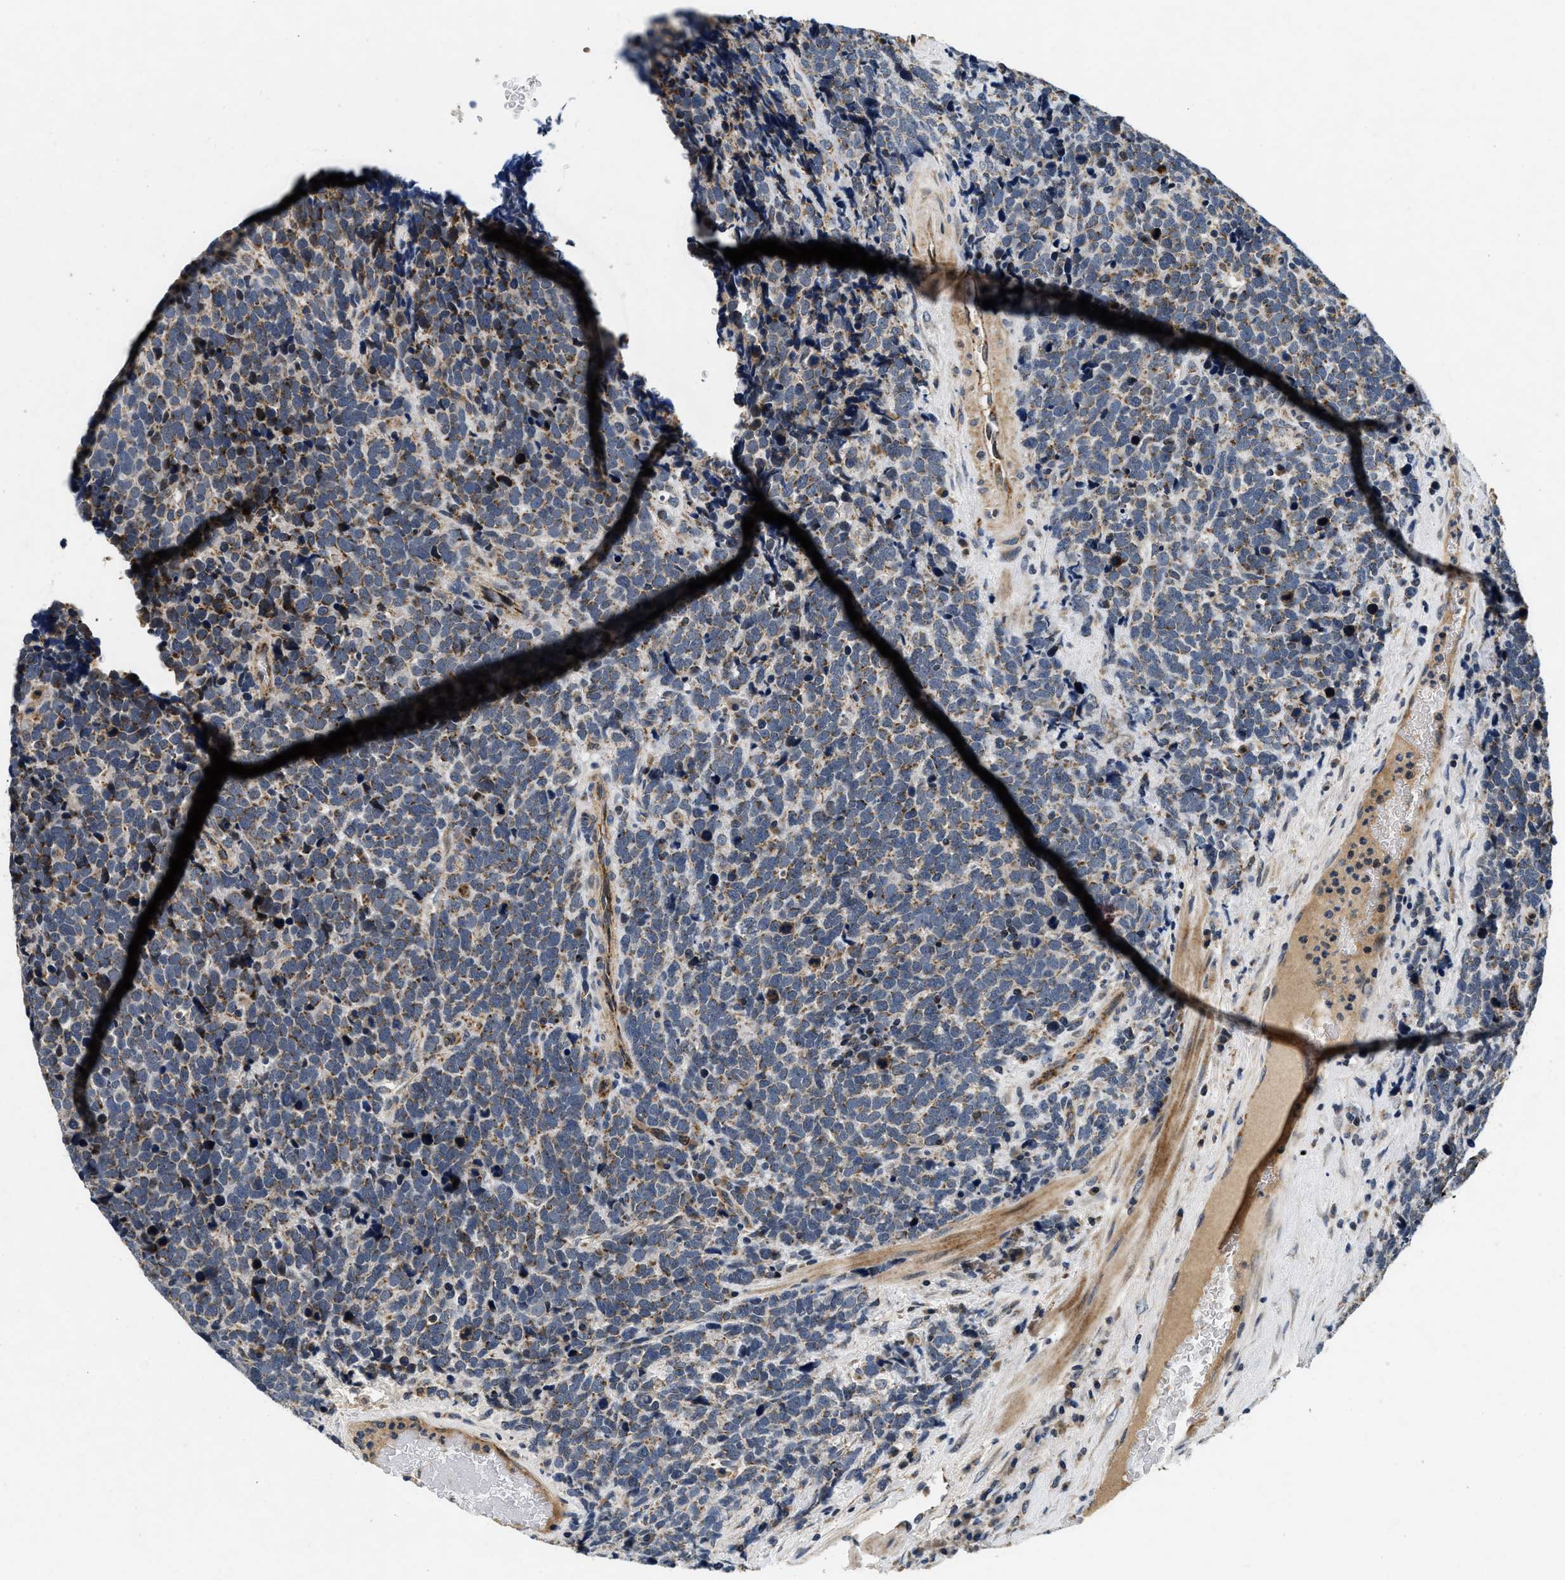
{"staining": {"intensity": "moderate", "quantity": ">75%", "location": "cytoplasmic/membranous"}, "tissue": "urothelial cancer", "cell_type": "Tumor cells", "image_type": "cancer", "snomed": [{"axis": "morphology", "description": "Urothelial carcinoma, High grade"}, {"axis": "topography", "description": "Urinary bladder"}], "caption": "IHC staining of high-grade urothelial carcinoma, which exhibits medium levels of moderate cytoplasmic/membranous staining in about >75% of tumor cells indicating moderate cytoplasmic/membranous protein positivity. The staining was performed using DAB (brown) for protein detection and nuclei were counterstained in hematoxylin (blue).", "gene": "PDP1", "patient": {"sex": "female", "age": 82}}